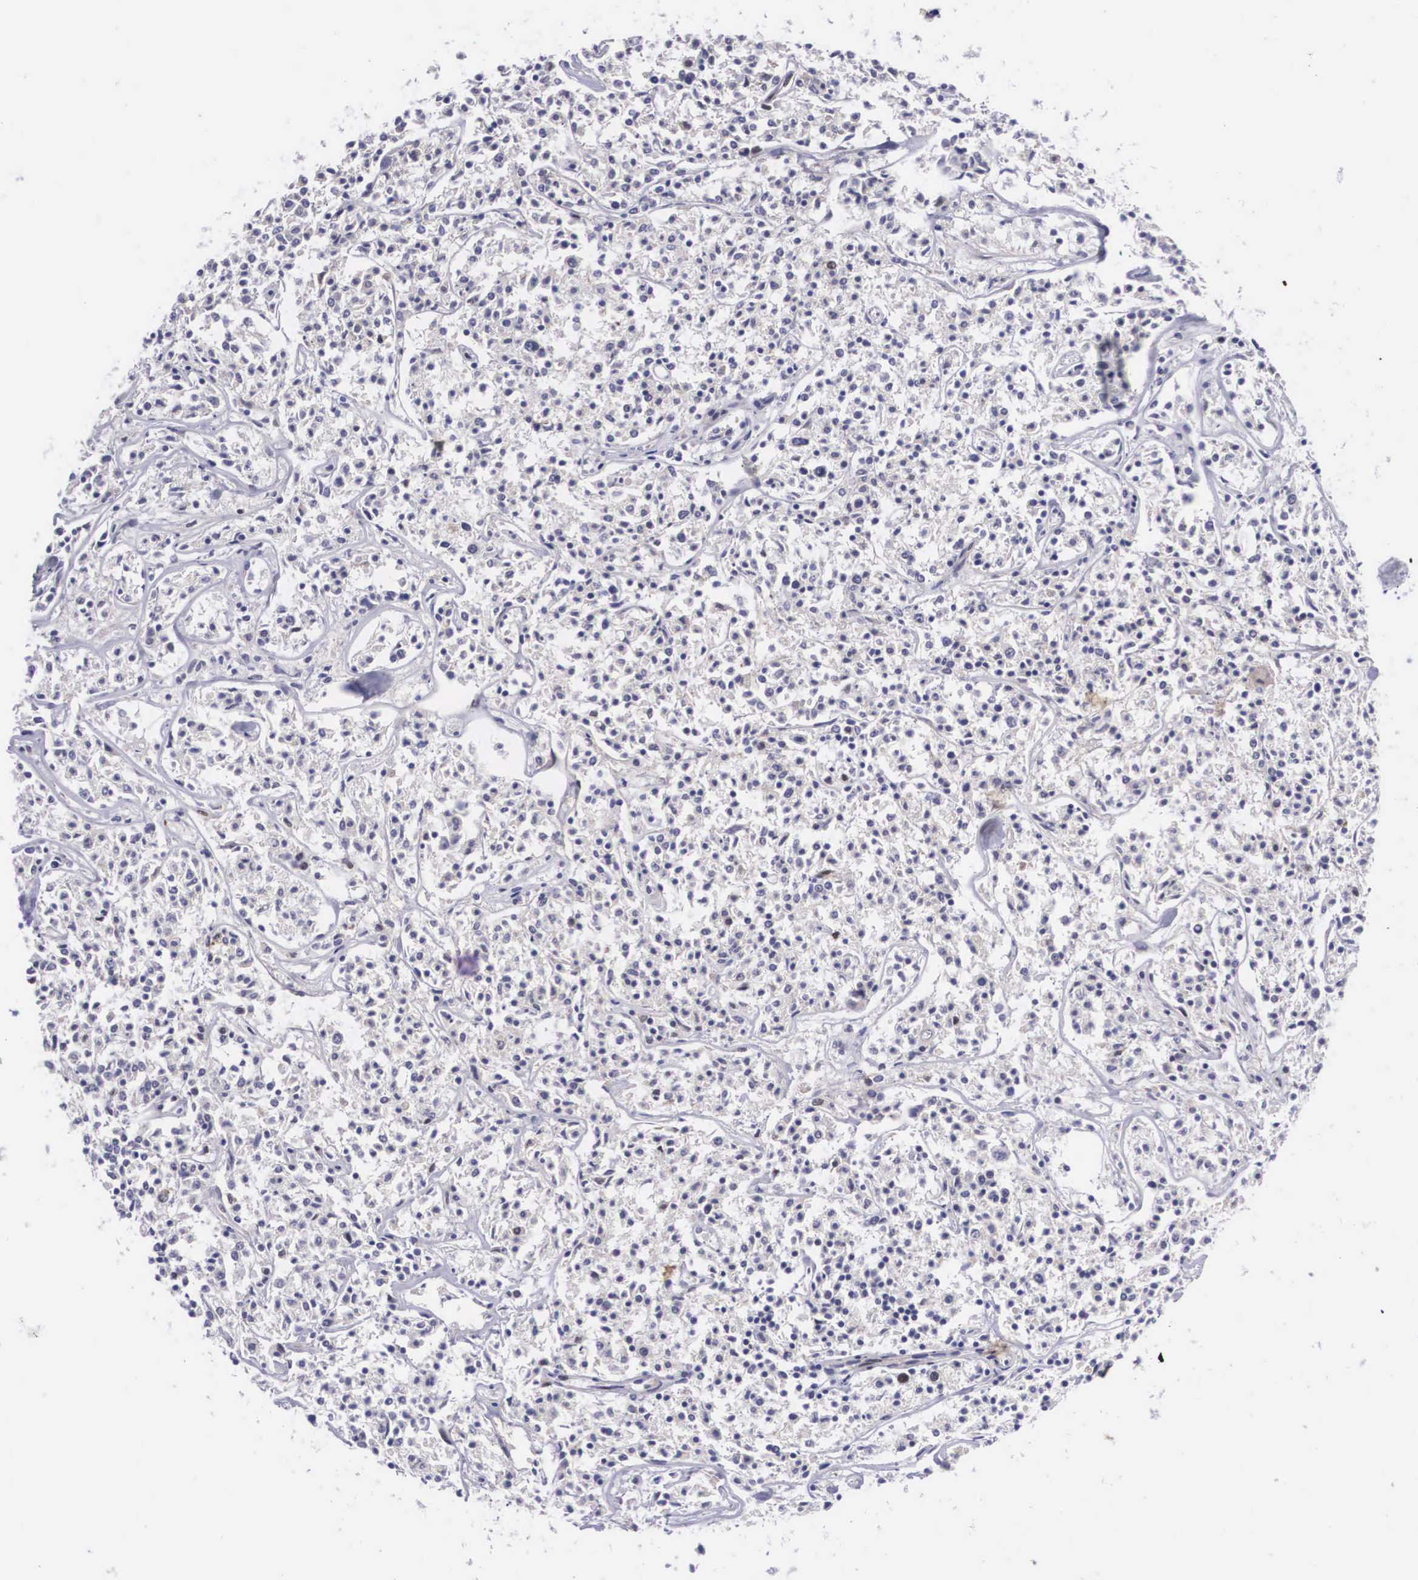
{"staining": {"intensity": "weak", "quantity": "<25%", "location": "nuclear"}, "tissue": "lymphoma", "cell_type": "Tumor cells", "image_type": "cancer", "snomed": [{"axis": "morphology", "description": "Malignant lymphoma, non-Hodgkin's type, Low grade"}, {"axis": "topography", "description": "Small intestine"}], "caption": "DAB immunohistochemical staining of human lymphoma displays no significant staining in tumor cells.", "gene": "EMID1", "patient": {"sex": "female", "age": 59}}